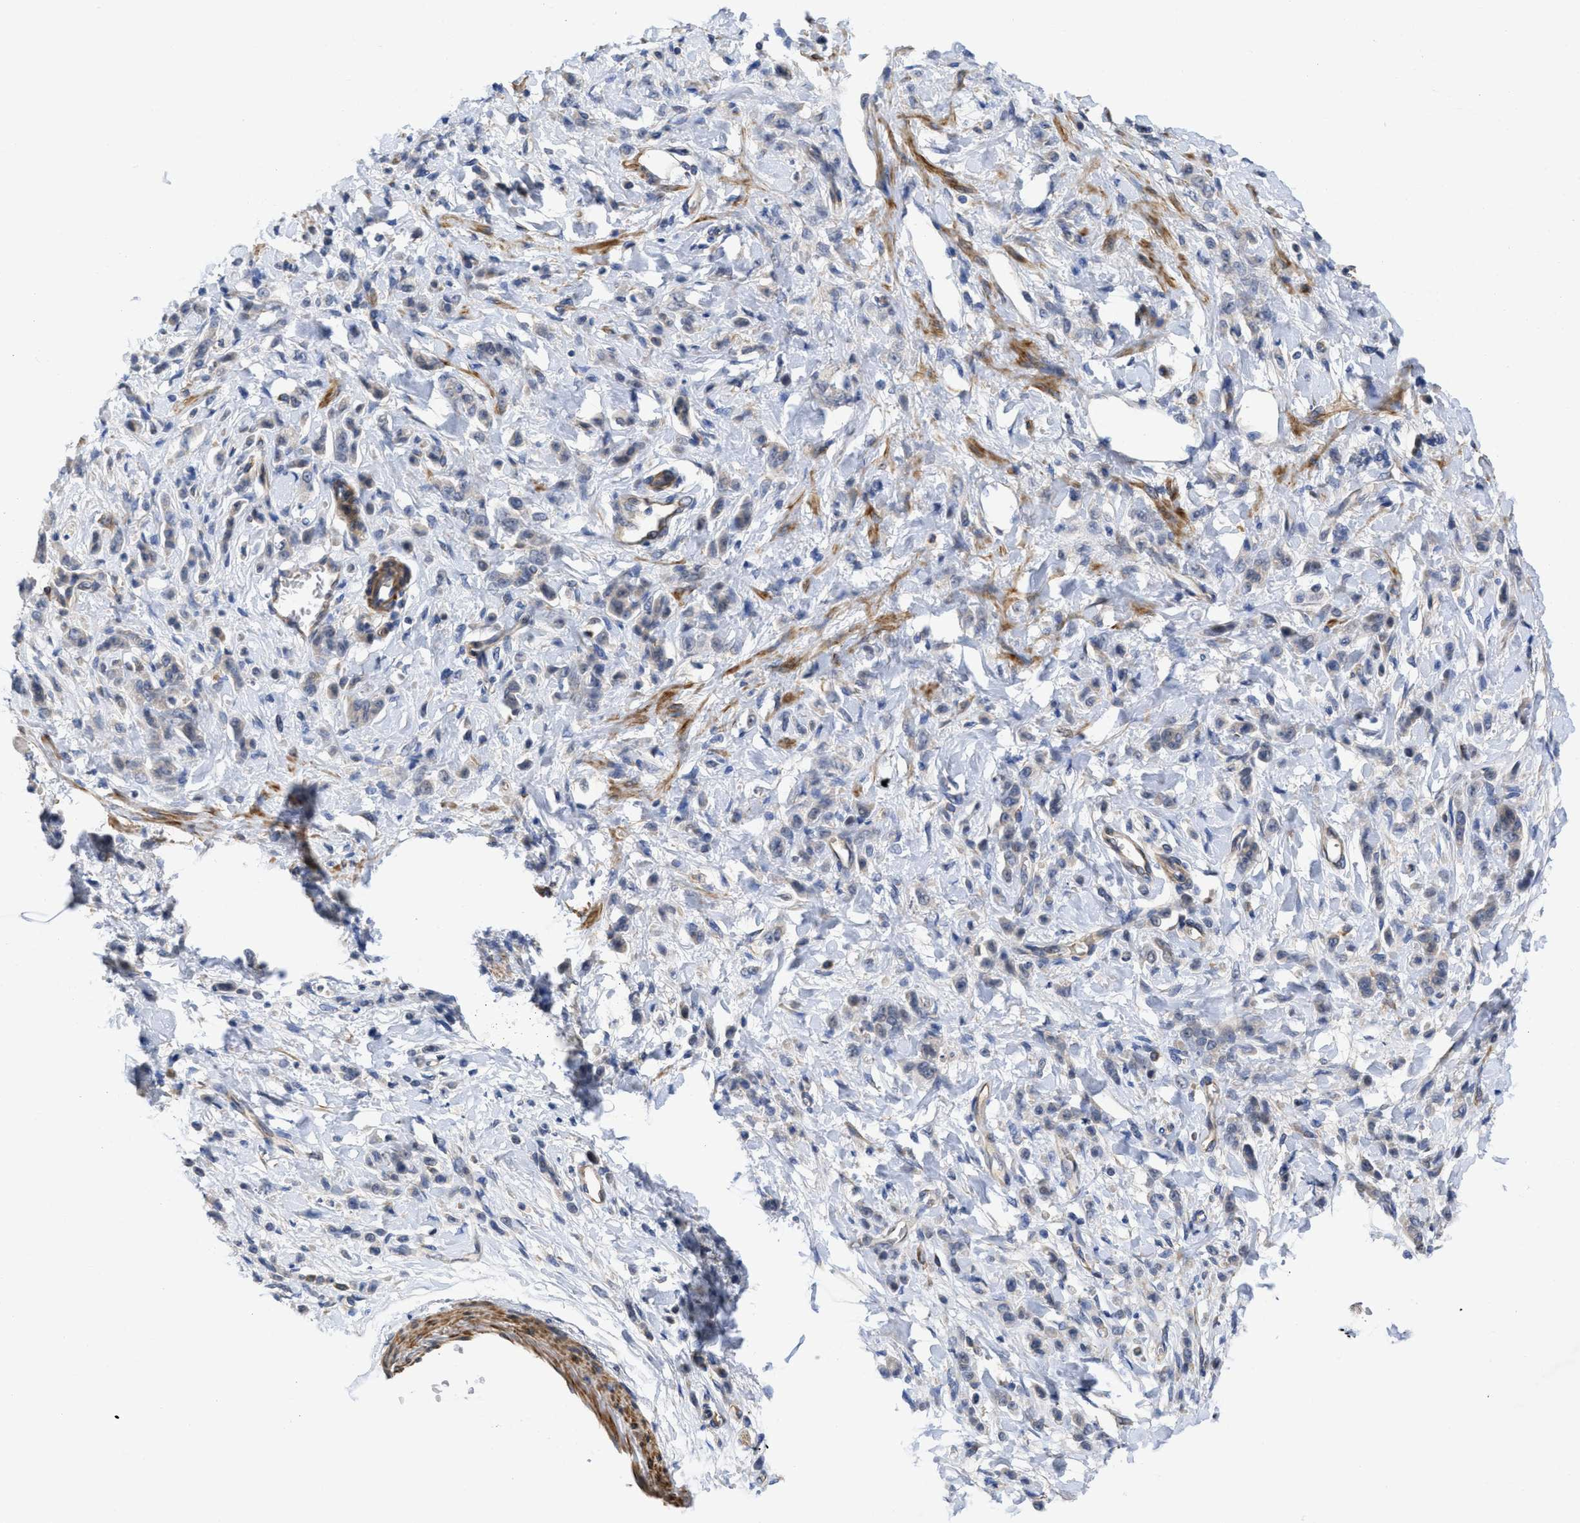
{"staining": {"intensity": "negative", "quantity": "none", "location": "none"}, "tissue": "stomach cancer", "cell_type": "Tumor cells", "image_type": "cancer", "snomed": [{"axis": "morphology", "description": "Normal tissue, NOS"}, {"axis": "morphology", "description": "Adenocarcinoma, NOS"}, {"axis": "topography", "description": "Stomach"}], "caption": "Histopathology image shows no significant protein positivity in tumor cells of stomach cancer.", "gene": "ARHGEF26", "patient": {"sex": "male", "age": 82}}